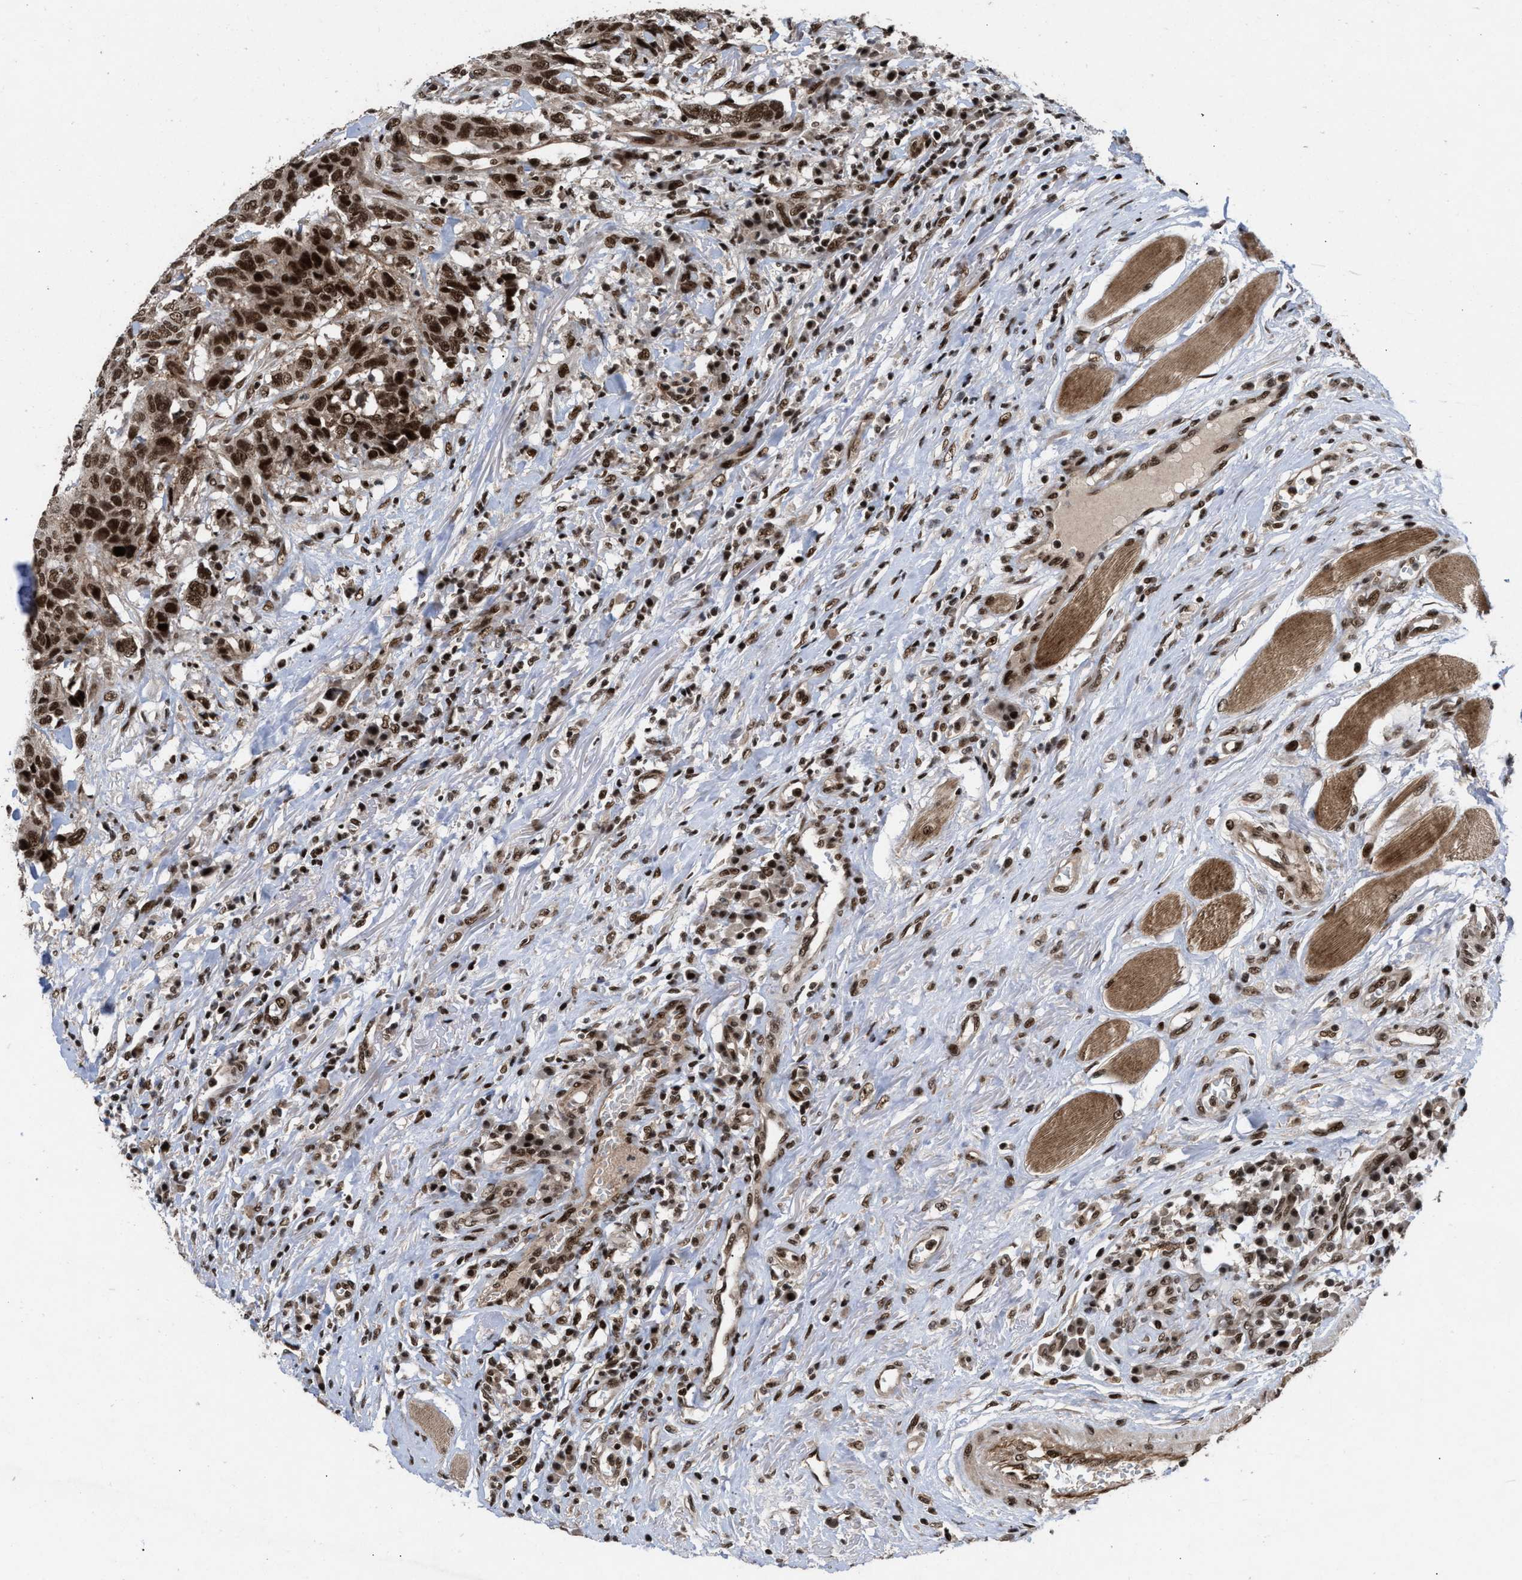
{"staining": {"intensity": "strong", "quantity": ">75%", "location": "nuclear"}, "tissue": "head and neck cancer", "cell_type": "Tumor cells", "image_type": "cancer", "snomed": [{"axis": "morphology", "description": "Squamous cell carcinoma, NOS"}, {"axis": "topography", "description": "Head-Neck"}], "caption": "This histopathology image displays head and neck cancer (squamous cell carcinoma) stained with immunohistochemistry (IHC) to label a protein in brown. The nuclear of tumor cells show strong positivity for the protein. Nuclei are counter-stained blue.", "gene": "WIZ", "patient": {"sex": "male", "age": 66}}